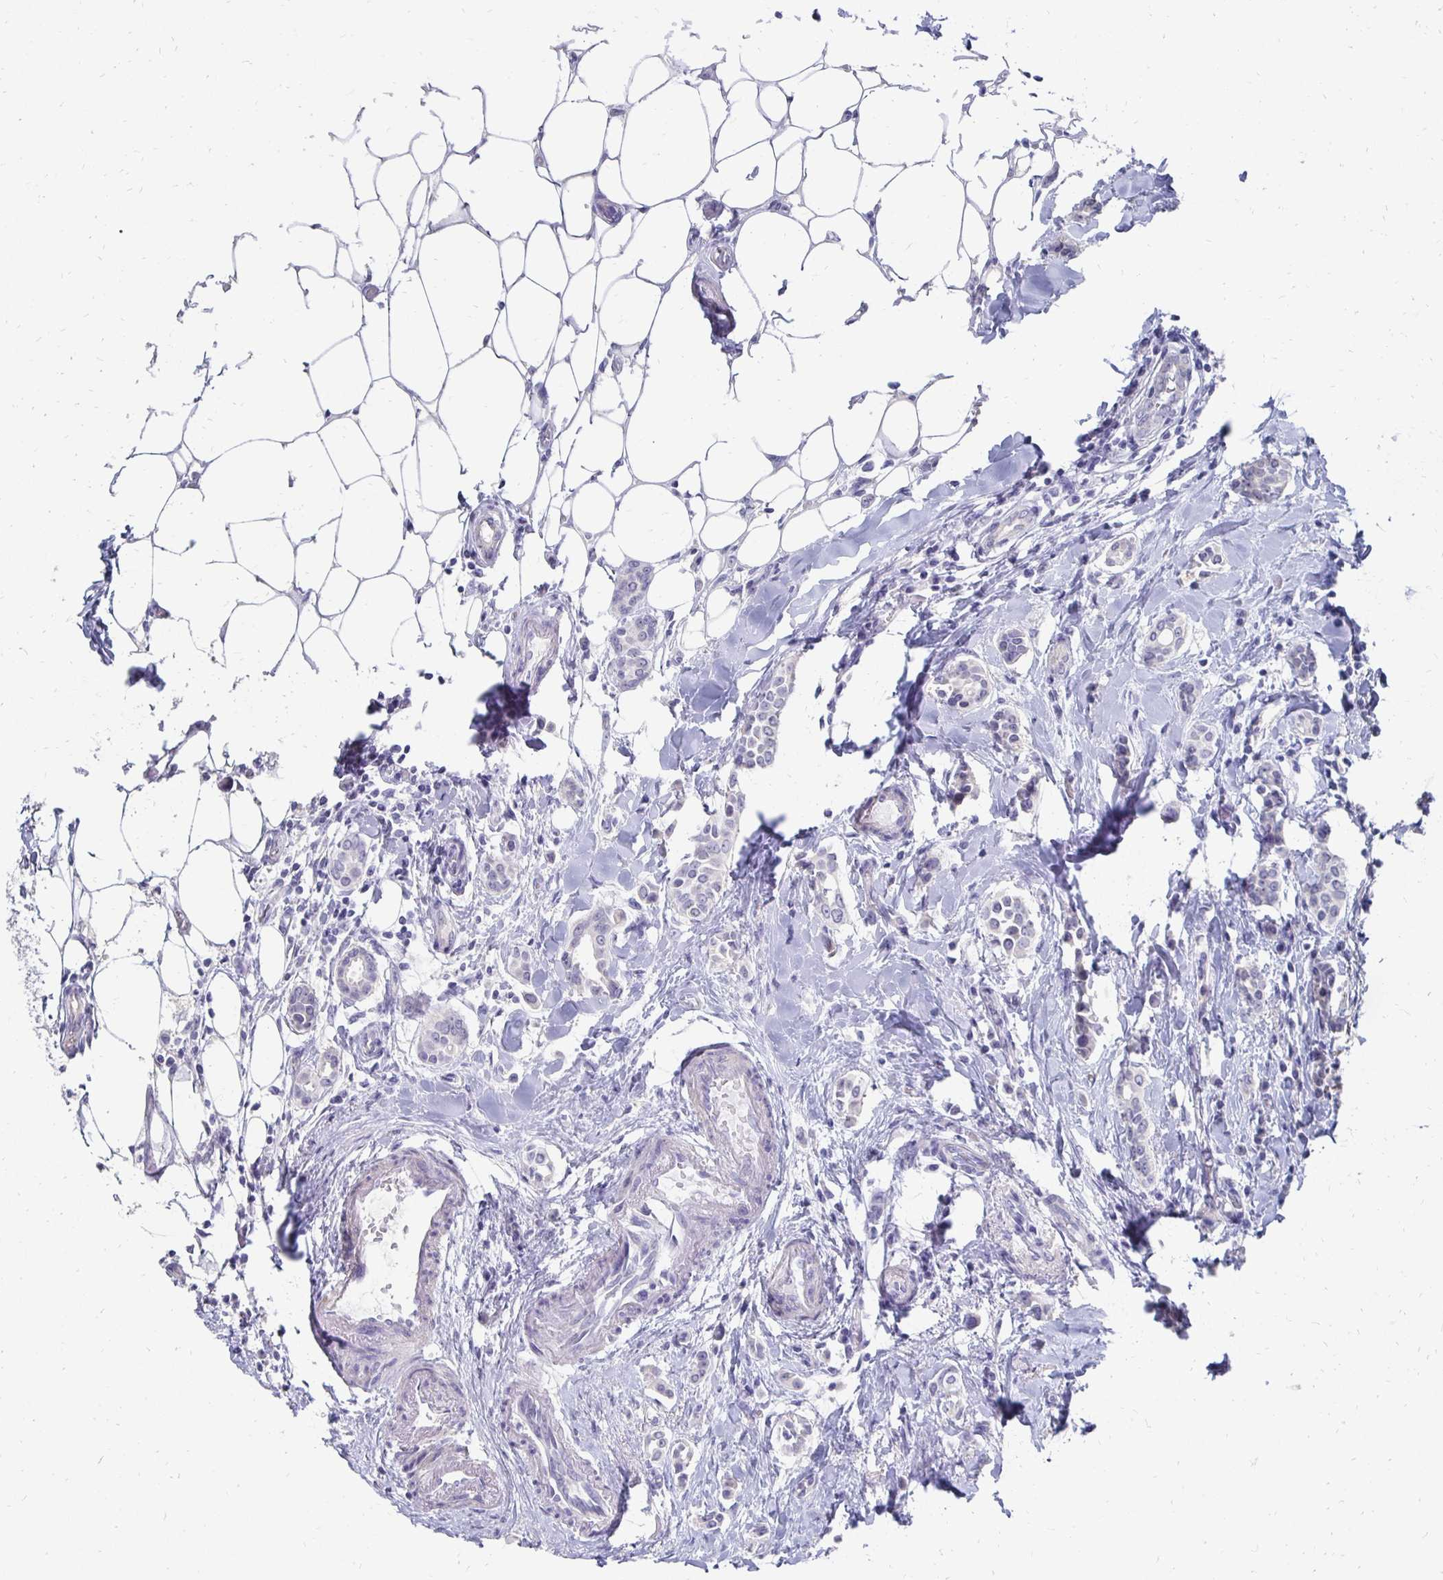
{"staining": {"intensity": "negative", "quantity": "none", "location": "none"}, "tissue": "breast cancer", "cell_type": "Tumor cells", "image_type": "cancer", "snomed": [{"axis": "morphology", "description": "Duct carcinoma"}, {"axis": "topography", "description": "Breast"}], "caption": "This image is of breast cancer stained with immunohistochemistry to label a protein in brown with the nuclei are counter-stained blue. There is no staining in tumor cells. The staining was performed using DAB to visualize the protein expression in brown, while the nuclei were stained in blue with hematoxylin (Magnification: 20x).", "gene": "SYCP3", "patient": {"sex": "female", "age": 64}}